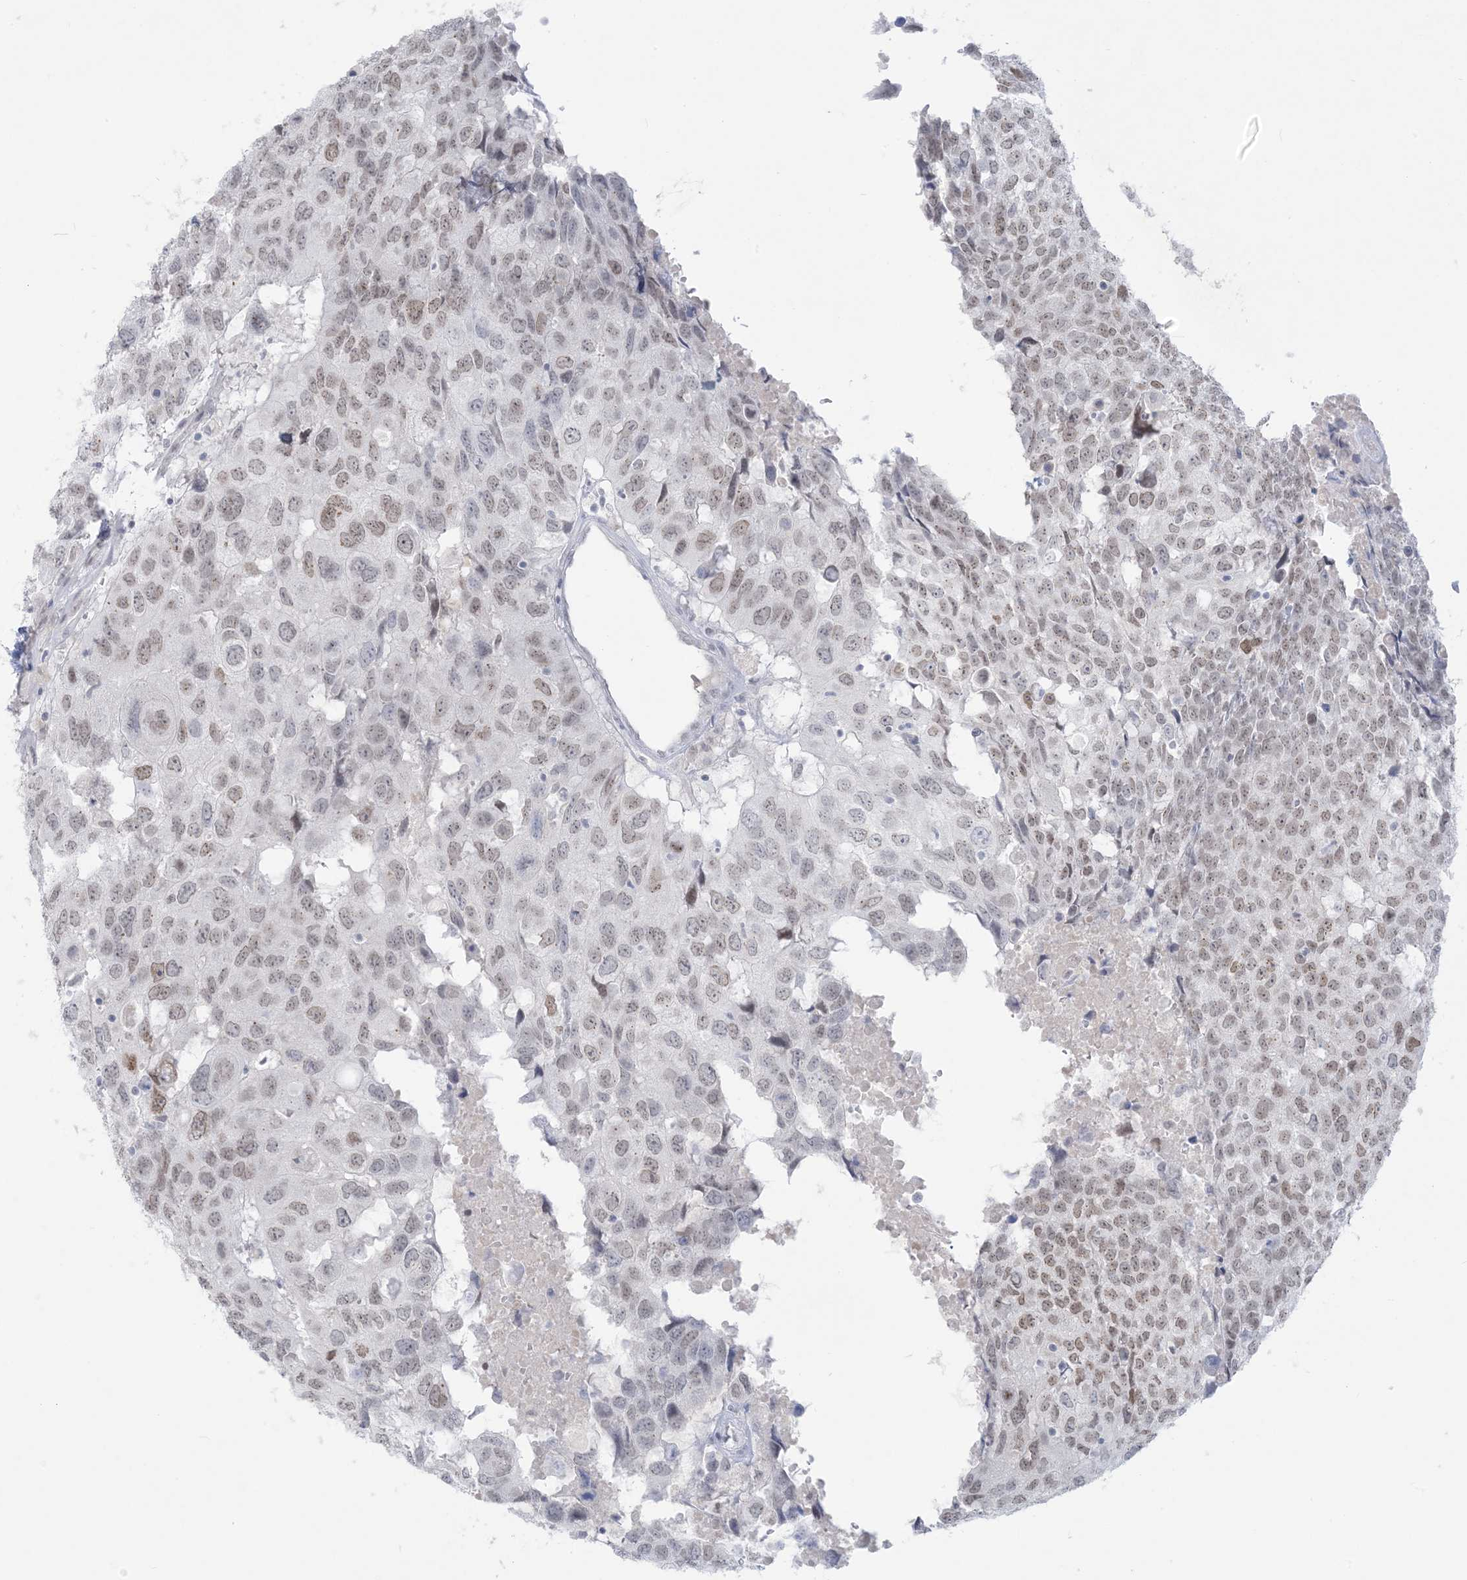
{"staining": {"intensity": "weak", "quantity": ">75%", "location": "nuclear"}, "tissue": "head and neck cancer", "cell_type": "Tumor cells", "image_type": "cancer", "snomed": [{"axis": "morphology", "description": "Squamous cell carcinoma, NOS"}, {"axis": "topography", "description": "Head-Neck"}], "caption": "Tumor cells show low levels of weak nuclear staining in approximately >75% of cells in head and neck cancer (squamous cell carcinoma).", "gene": "HOMEZ", "patient": {"sex": "male", "age": 66}}